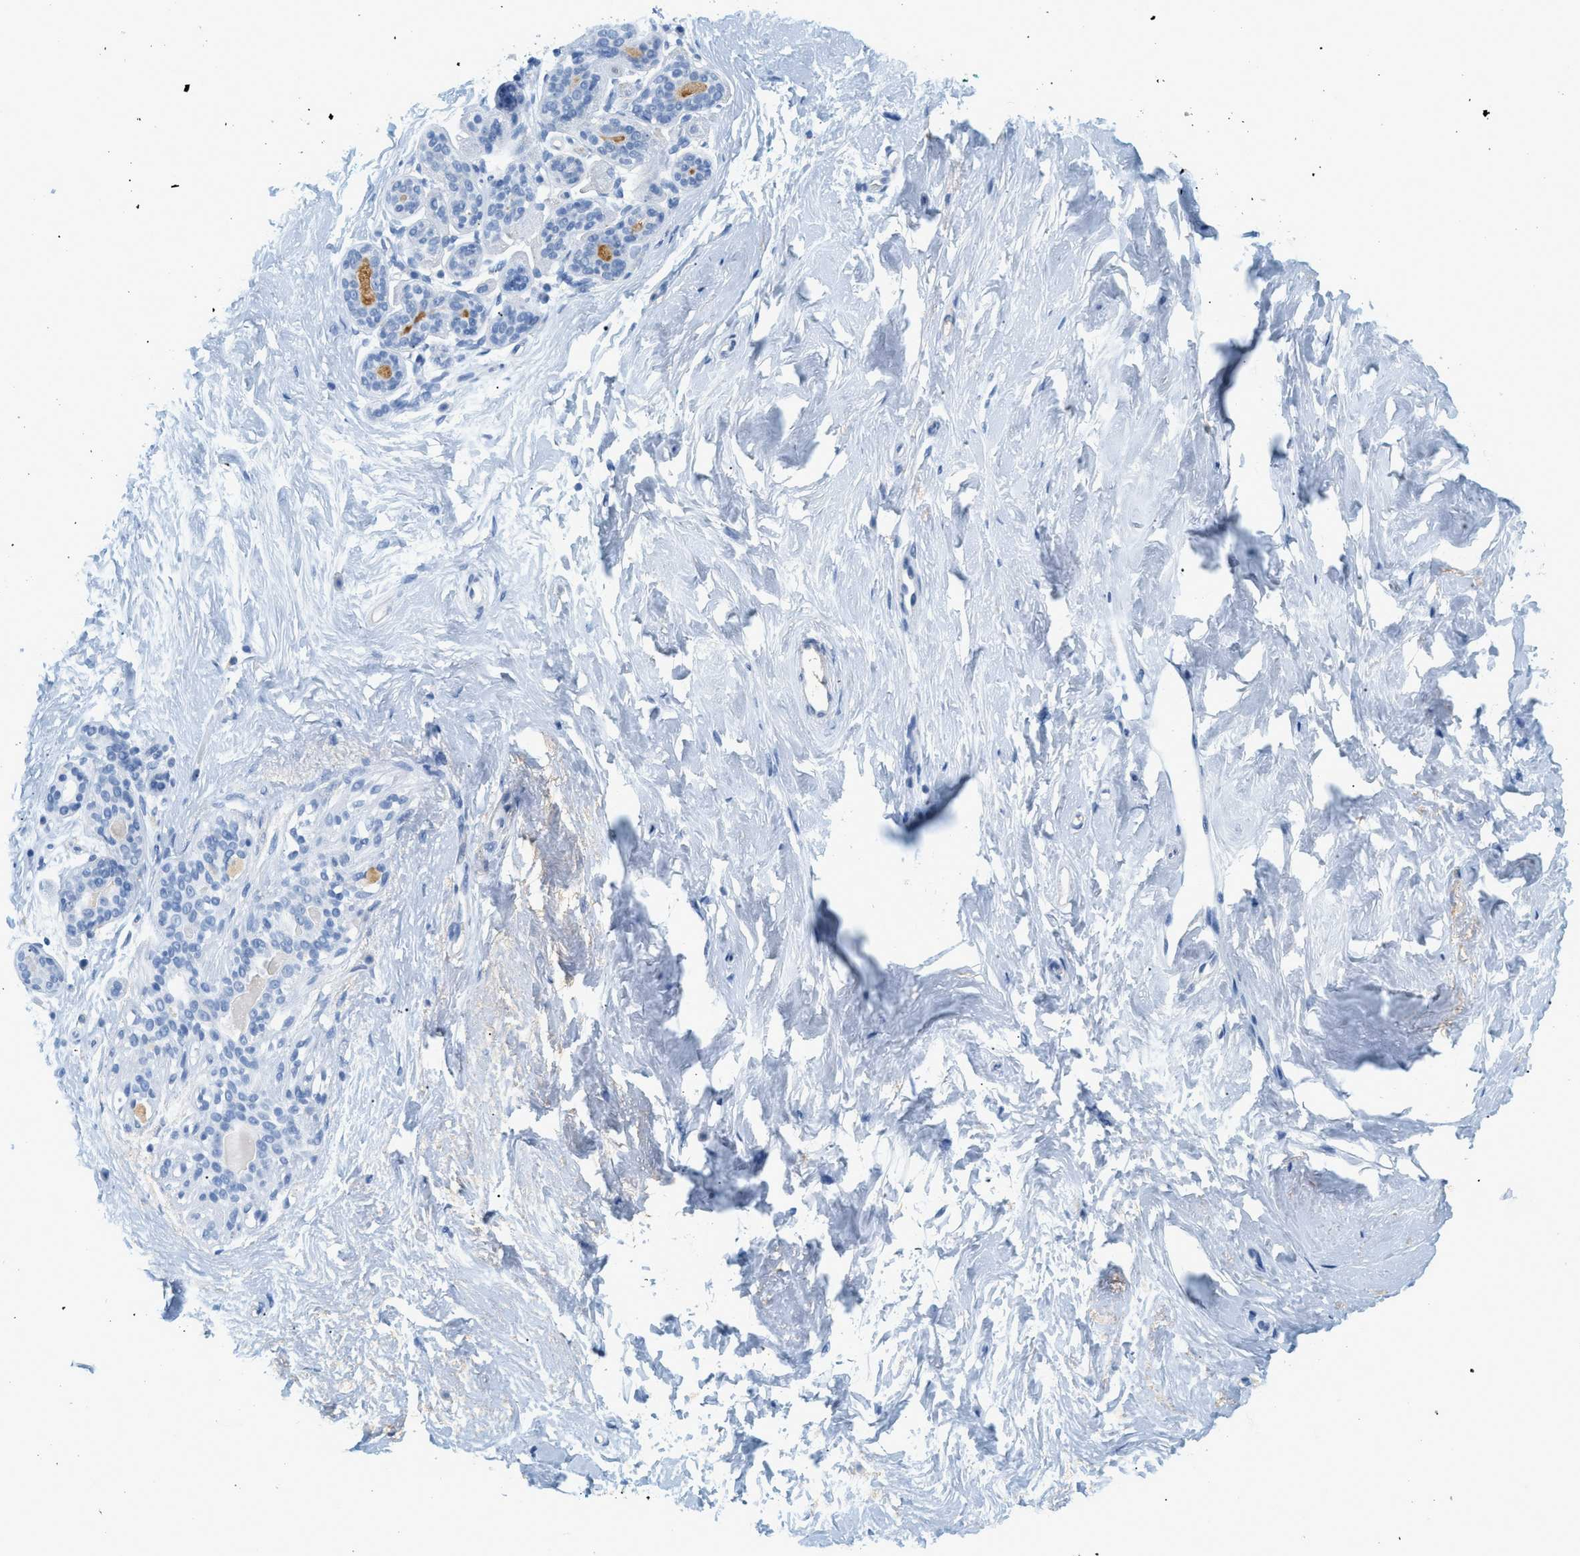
{"staining": {"intensity": "negative", "quantity": "none", "location": "none"}, "tissue": "breast", "cell_type": "Adipocytes", "image_type": "normal", "snomed": [{"axis": "morphology", "description": "Normal tissue, NOS"}, {"axis": "topography", "description": "Breast"}], "caption": "Breast was stained to show a protein in brown. There is no significant positivity in adipocytes. (DAB IHC with hematoxylin counter stain).", "gene": "LCN2", "patient": {"sex": "female", "age": 52}}